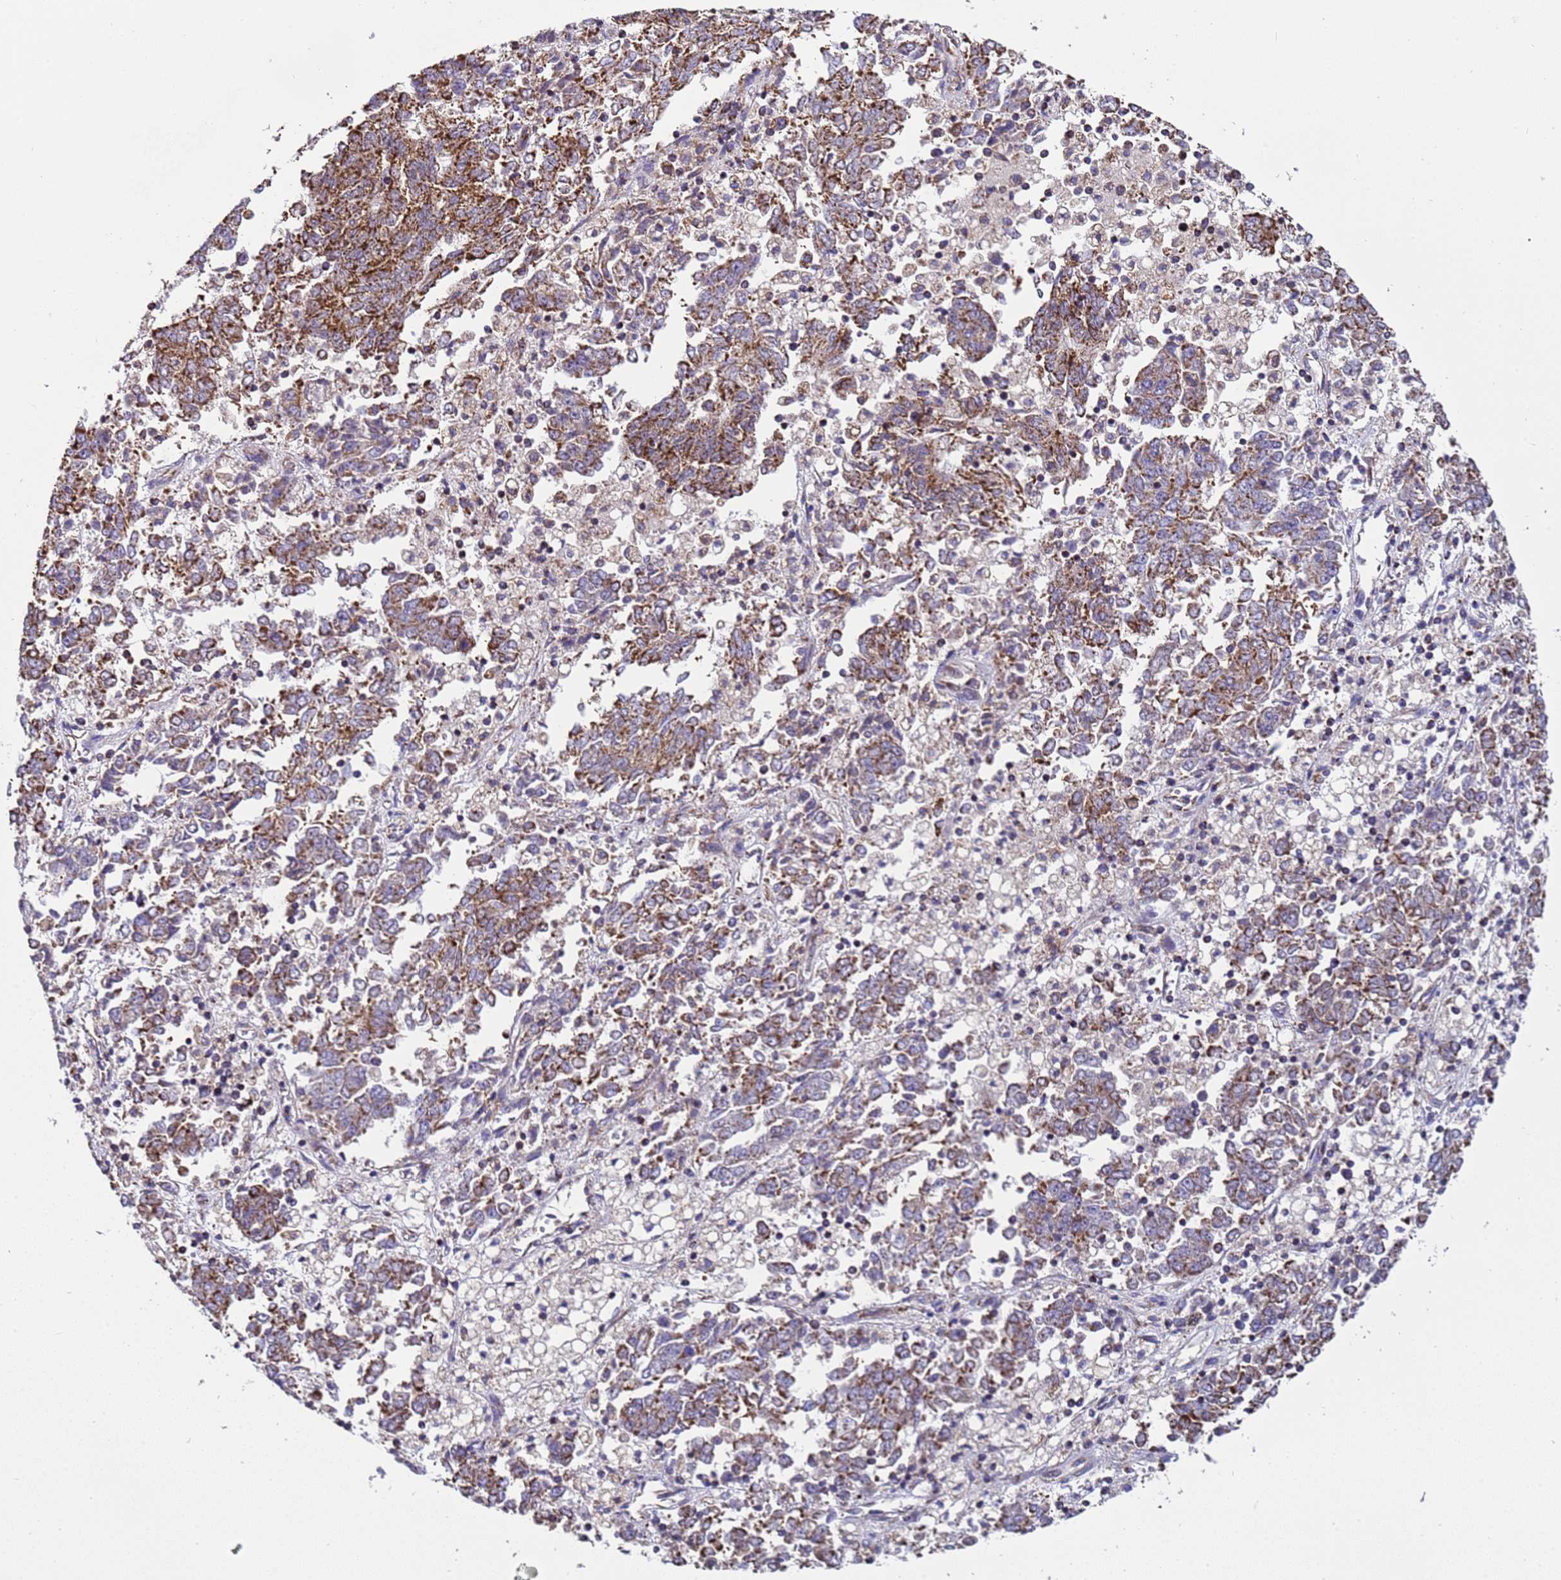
{"staining": {"intensity": "moderate", "quantity": ">75%", "location": "cytoplasmic/membranous"}, "tissue": "endometrial cancer", "cell_type": "Tumor cells", "image_type": "cancer", "snomed": [{"axis": "morphology", "description": "Adenocarcinoma, NOS"}, {"axis": "topography", "description": "Endometrium"}], "caption": "Immunohistochemistry (IHC) of endometrial cancer demonstrates medium levels of moderate cytoplasmic/membranous expression in approximately >75% of tumor cells.", "gene": "MRPS12", "patient": {"sex": "female", "age": 80}}